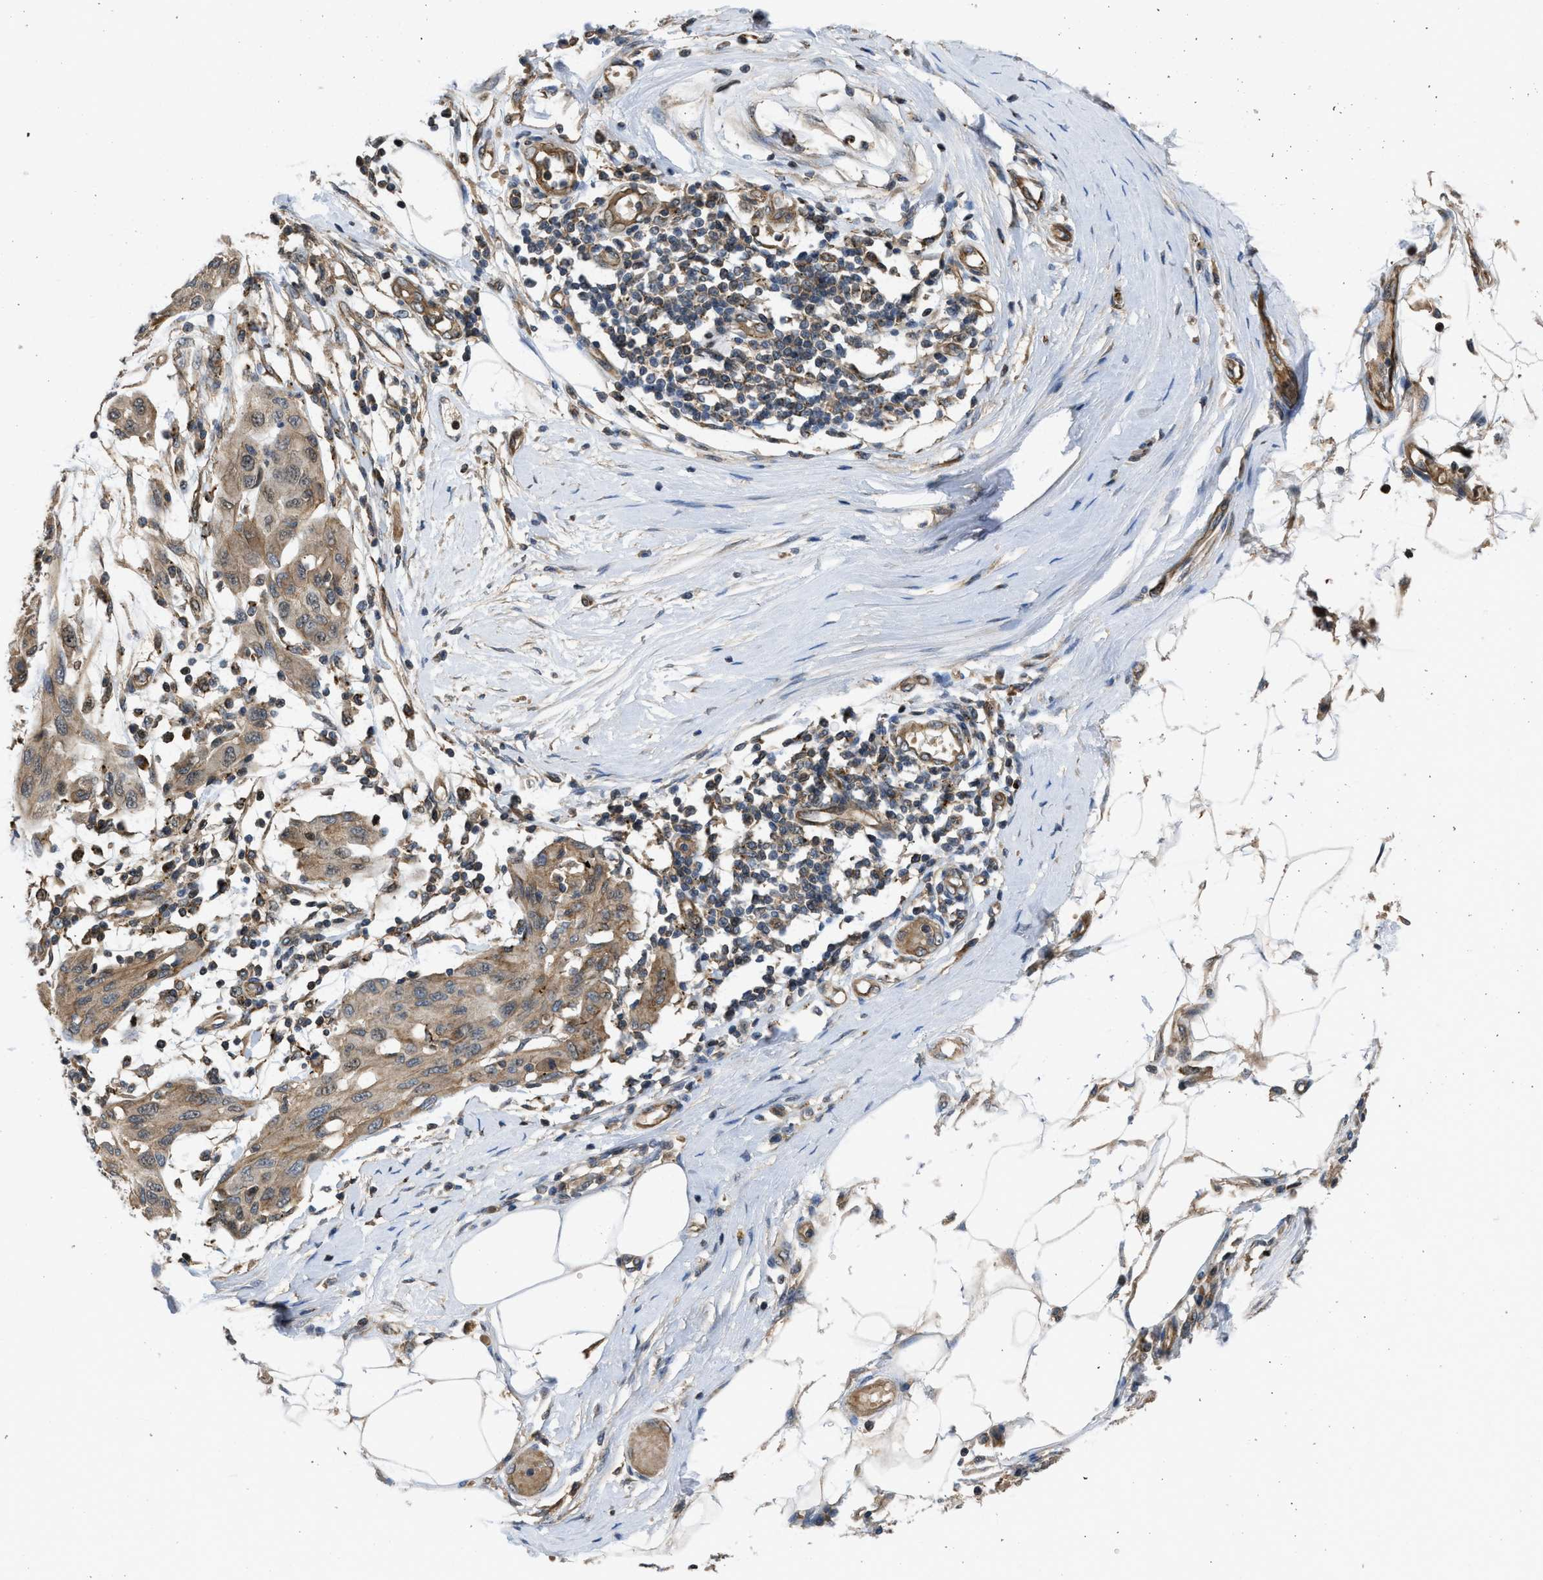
{"staining": {"intensity": "moderate", "quantity": ">75%", "location": "cytoplasmic/membranous"}, "tissue": "melanoma", "cell_type": "Tumor cells", "image_type": "cancer", "snomed": [{"axis": "morphology", "description": "Normal tissue, NOS"}, {"axis": "morphology", "description": "Malignant melanoma, NOS"}, {"axis": "topography", "description": "Skin"}], "caption": "This micrograph shows melanoma stained with immunohistochemistry (IHC) to label a protein in brown. The cytoplasmic/membranous of tumor cells show moderate positivity for the protein. Nuclei are counter-stained blue.", "gene": "GPATCH2L", "patient": {"sex": "male", "age": 62}}